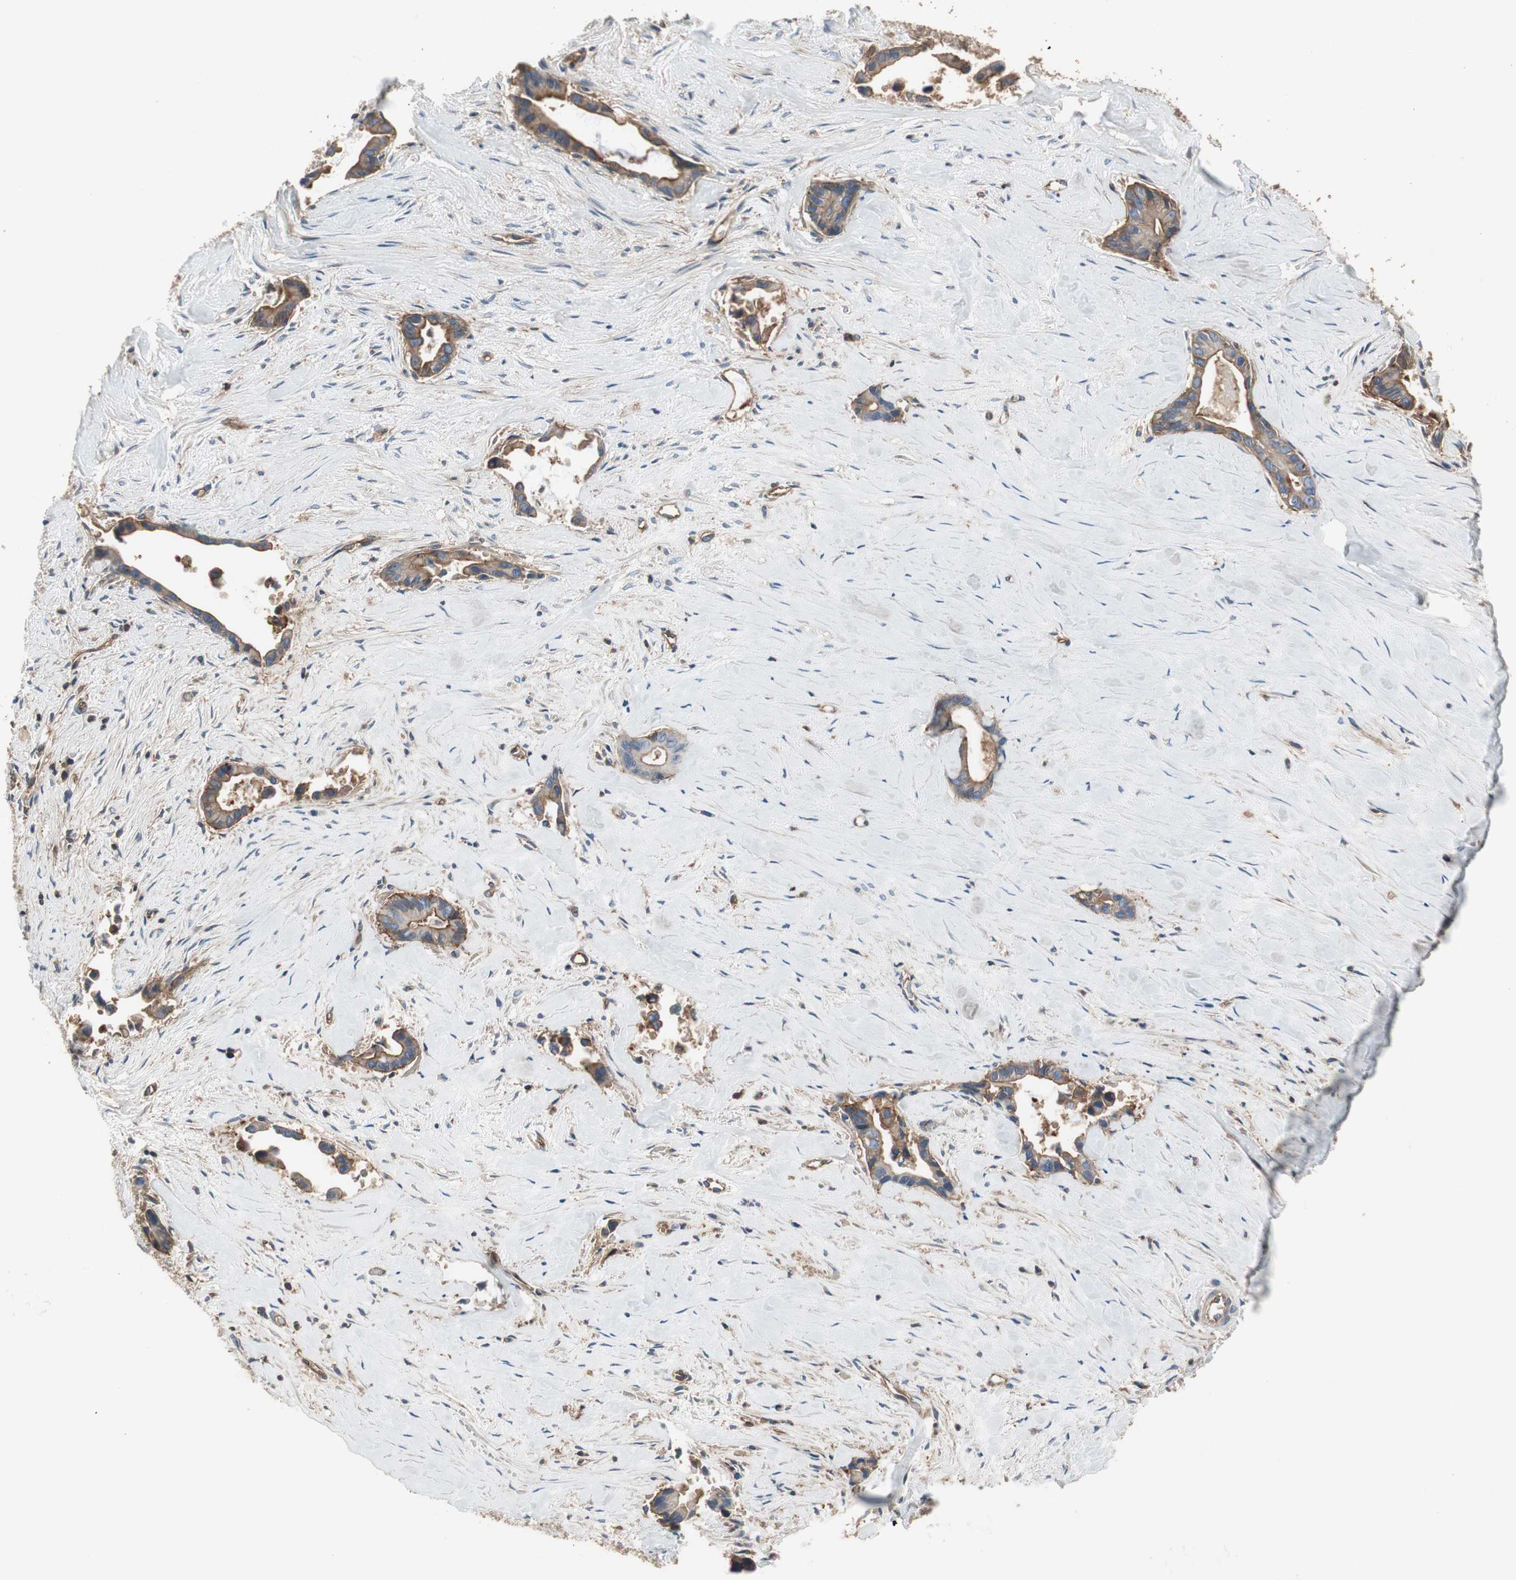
{"staining": {"intensity": "moderate", "quantity": "25%-75%", "location": "cytoplasmic/membranous"}, "tissue": "liver cancer", "cell_type": "Tumor cells", "image_type": "cancer", "snomed": [{"axis": "morphology", "description": "Cholangiocarcinoma"}, {"axis": "topography", "description": "Liver"}], "caption": "A photomicrograph showing moderate cytoplasmic/membranous expression in approximately 25%-75% of tumor cells in cholangiocarcinoma (liver), as visualized by brown immunohistochemical staining.", "gene": "IL1RL1", "patient": {"sex": "female", "age": 55}}